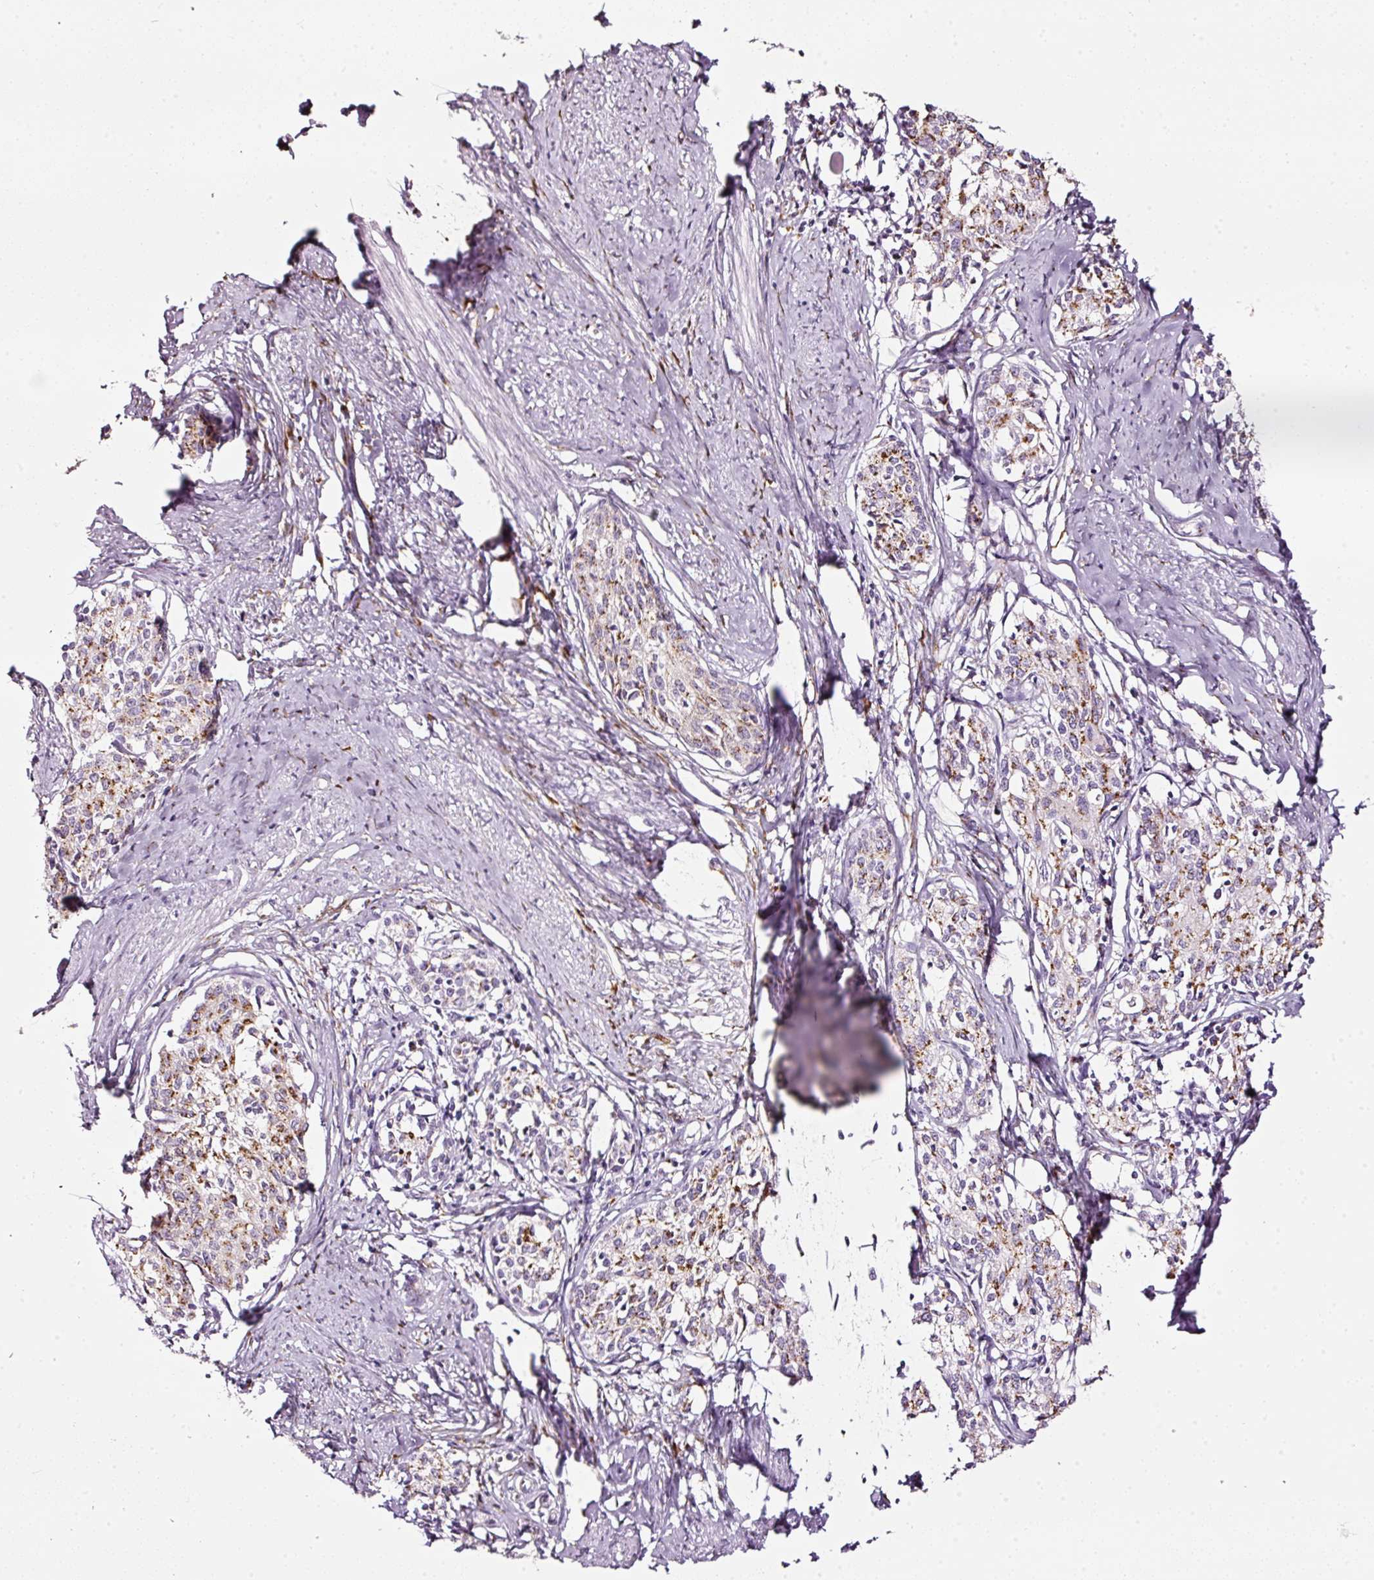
{"staining": {"intensity": "moderate", "quantity": "25%-75%", "location": "cytoplasmic/membranous"}, "tissue": "cervical cancer", "cell_type": "Tumor cells", "image_type": "cancer", "snomed": [{"axis": "morphology", "description": "Squamous cell carcinoma, NOS"}, {"axis": "morphology", "description": "Adenocarcinoma, NOS"}, {"axis": "topography", "description": "Cervix"}], "caption": "Human cervical squamous cell carcinoma stained with a protein marker shows moderate staining in tumor cells.", "gene": "SDF4", "patient": {"sex": "female", "age": 52}}